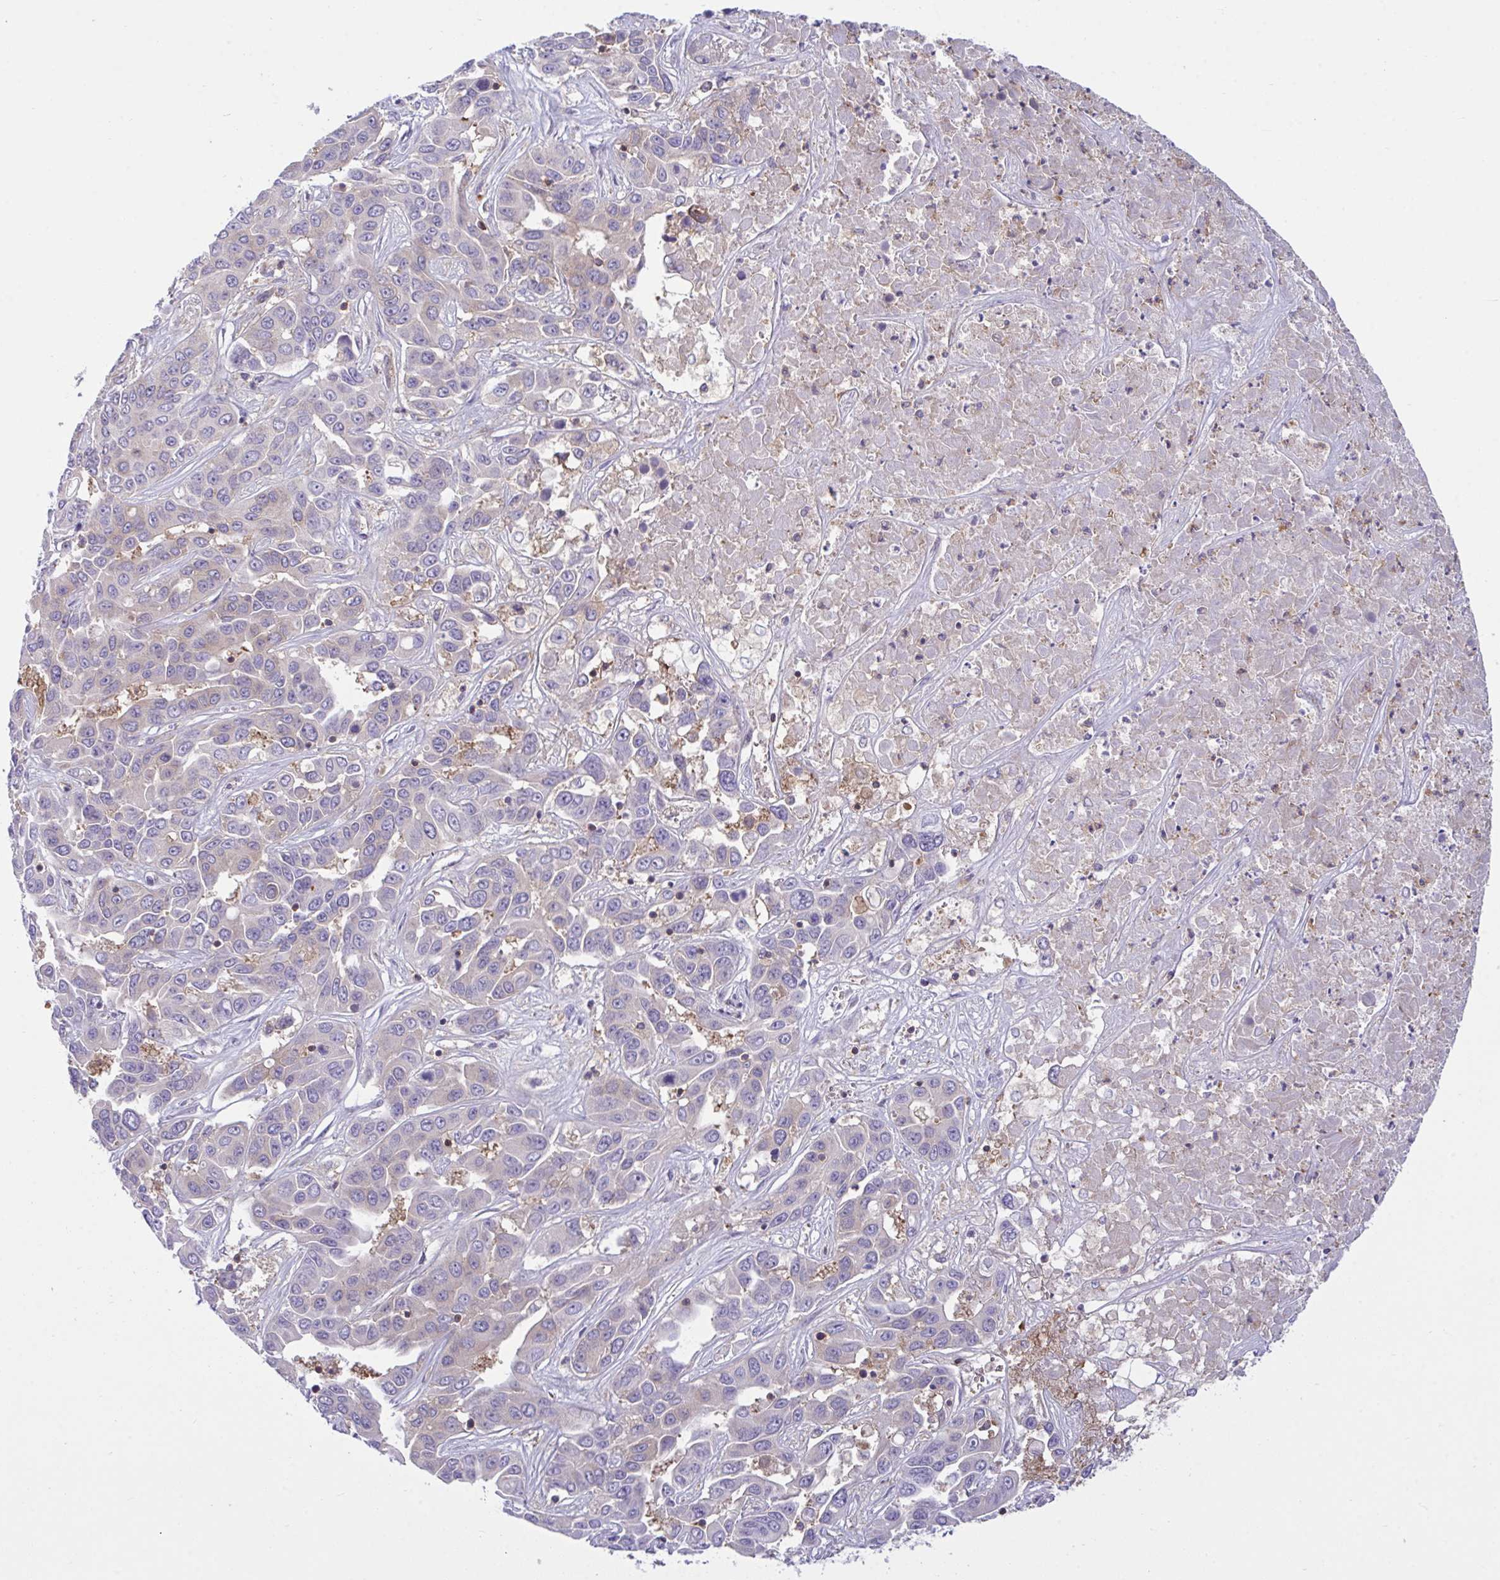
{"staining": {"intensity": "negative", "quantity": "none", "location": "none"}, "tissue": "liver cancer", "cell_type": "Tumor cells", "image_type": "cancer", "snomed": [{"axis": "morphology", "description": "Cholangiocarcinoma"}, {"axis": "topography", "description": "Liver"}], "caption": "Immunohistochemical staining of human liver cancer (cholangiocarcinoma) shows no significant positivity in tumor cells.", "gene": "TSC22D3", "patient": {"sex": "female", "age": 52}}